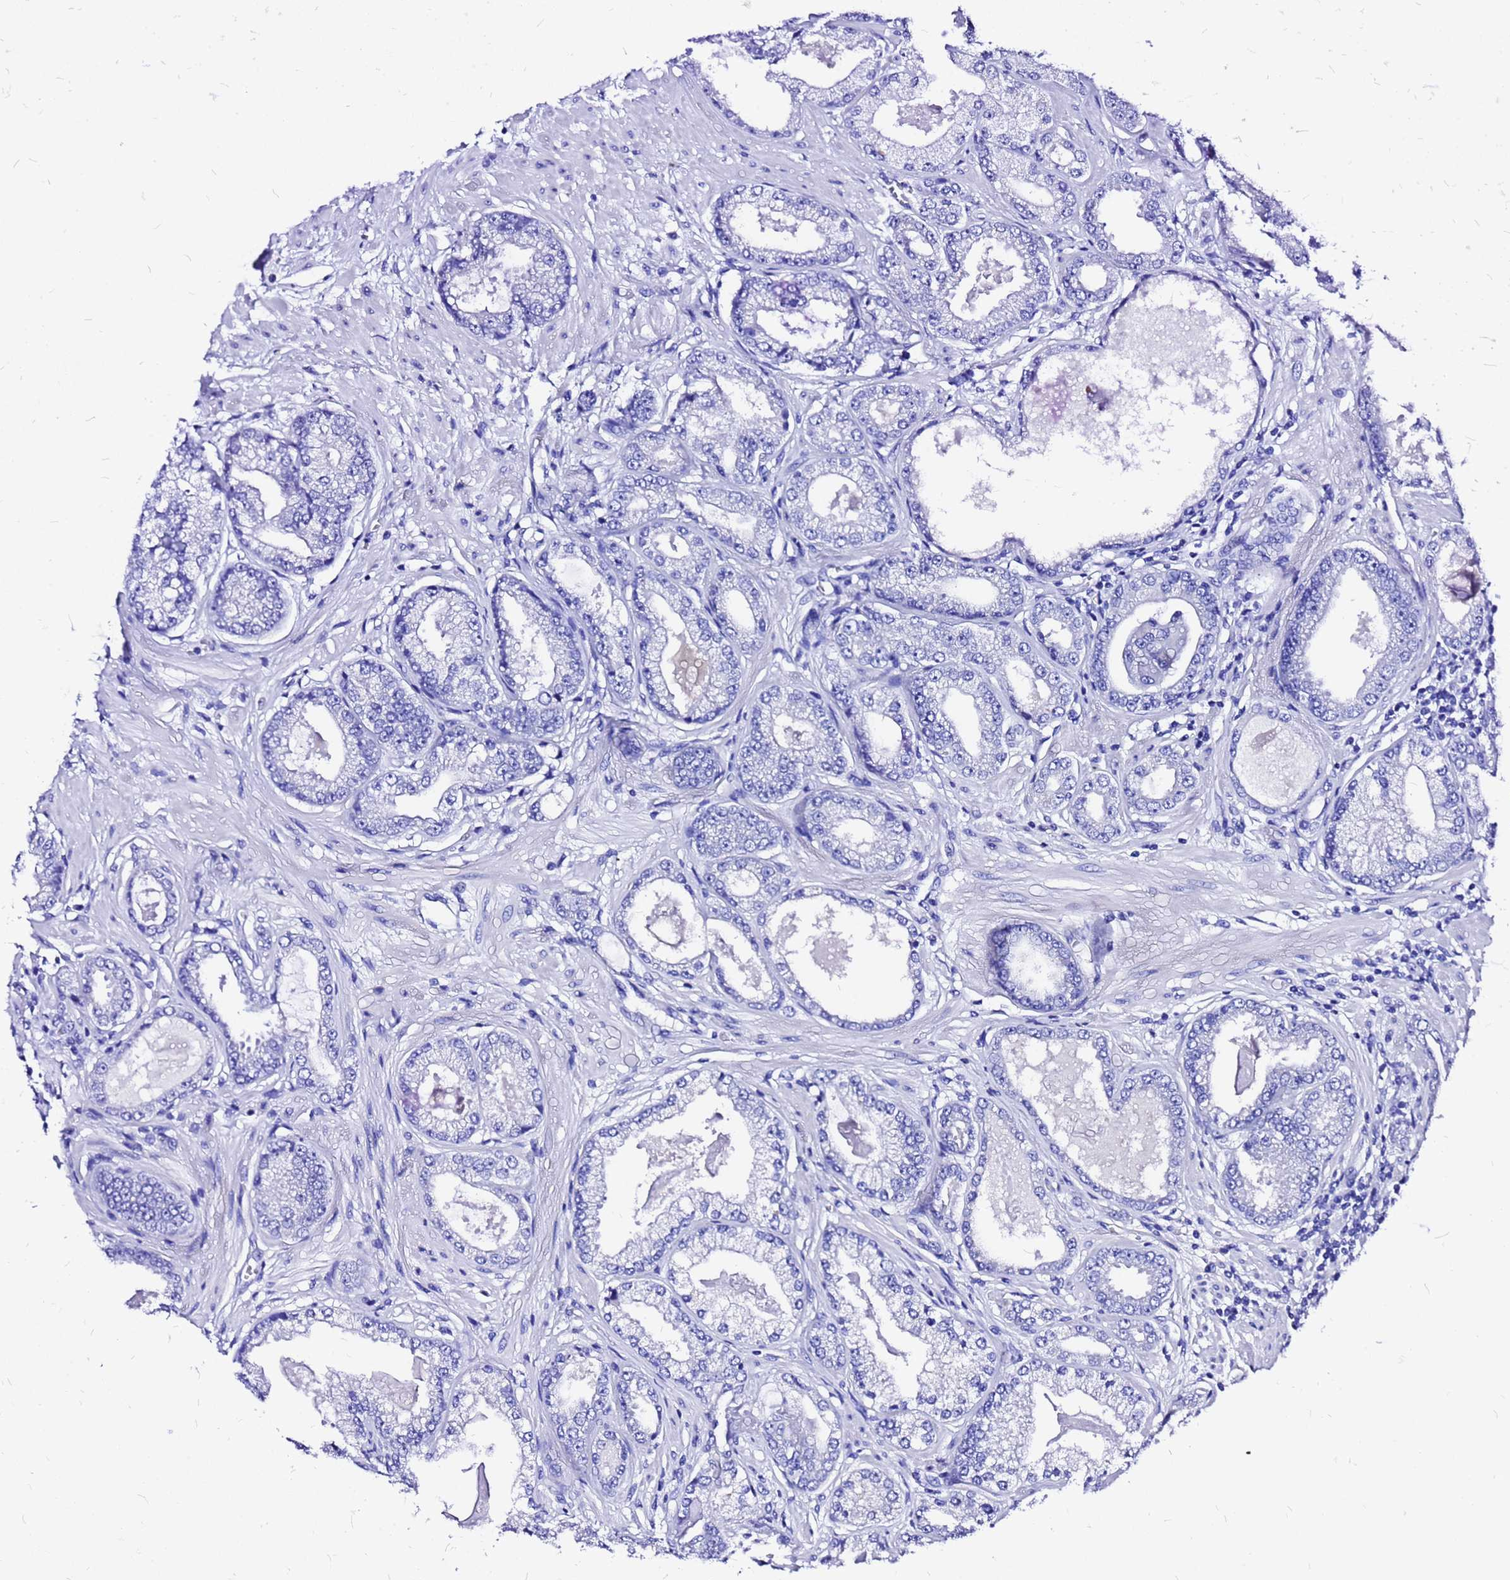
{"staining": {"intensity": "negative", "quantity": "none", "location": "none"}, "tissue": "prostate cancer", "cell_type": "Tumor cells", "image_type": "cancer", "snomed": [{"axis": "morphology", "description": "Adenocarcinoma, Low grade"}, {"axis": "topography", "description": "Prostate"}], "caption": "This histopathology image is of prostate cancer stained with immunohistochemistry (IHC) to label a protein in brown with the nuclei are counter-stained blue. There is no positivity in tumor cells. Nuclei are stained in blue.", "gene": "HERC4", "patient": {"sex": "male", "age": 64}}